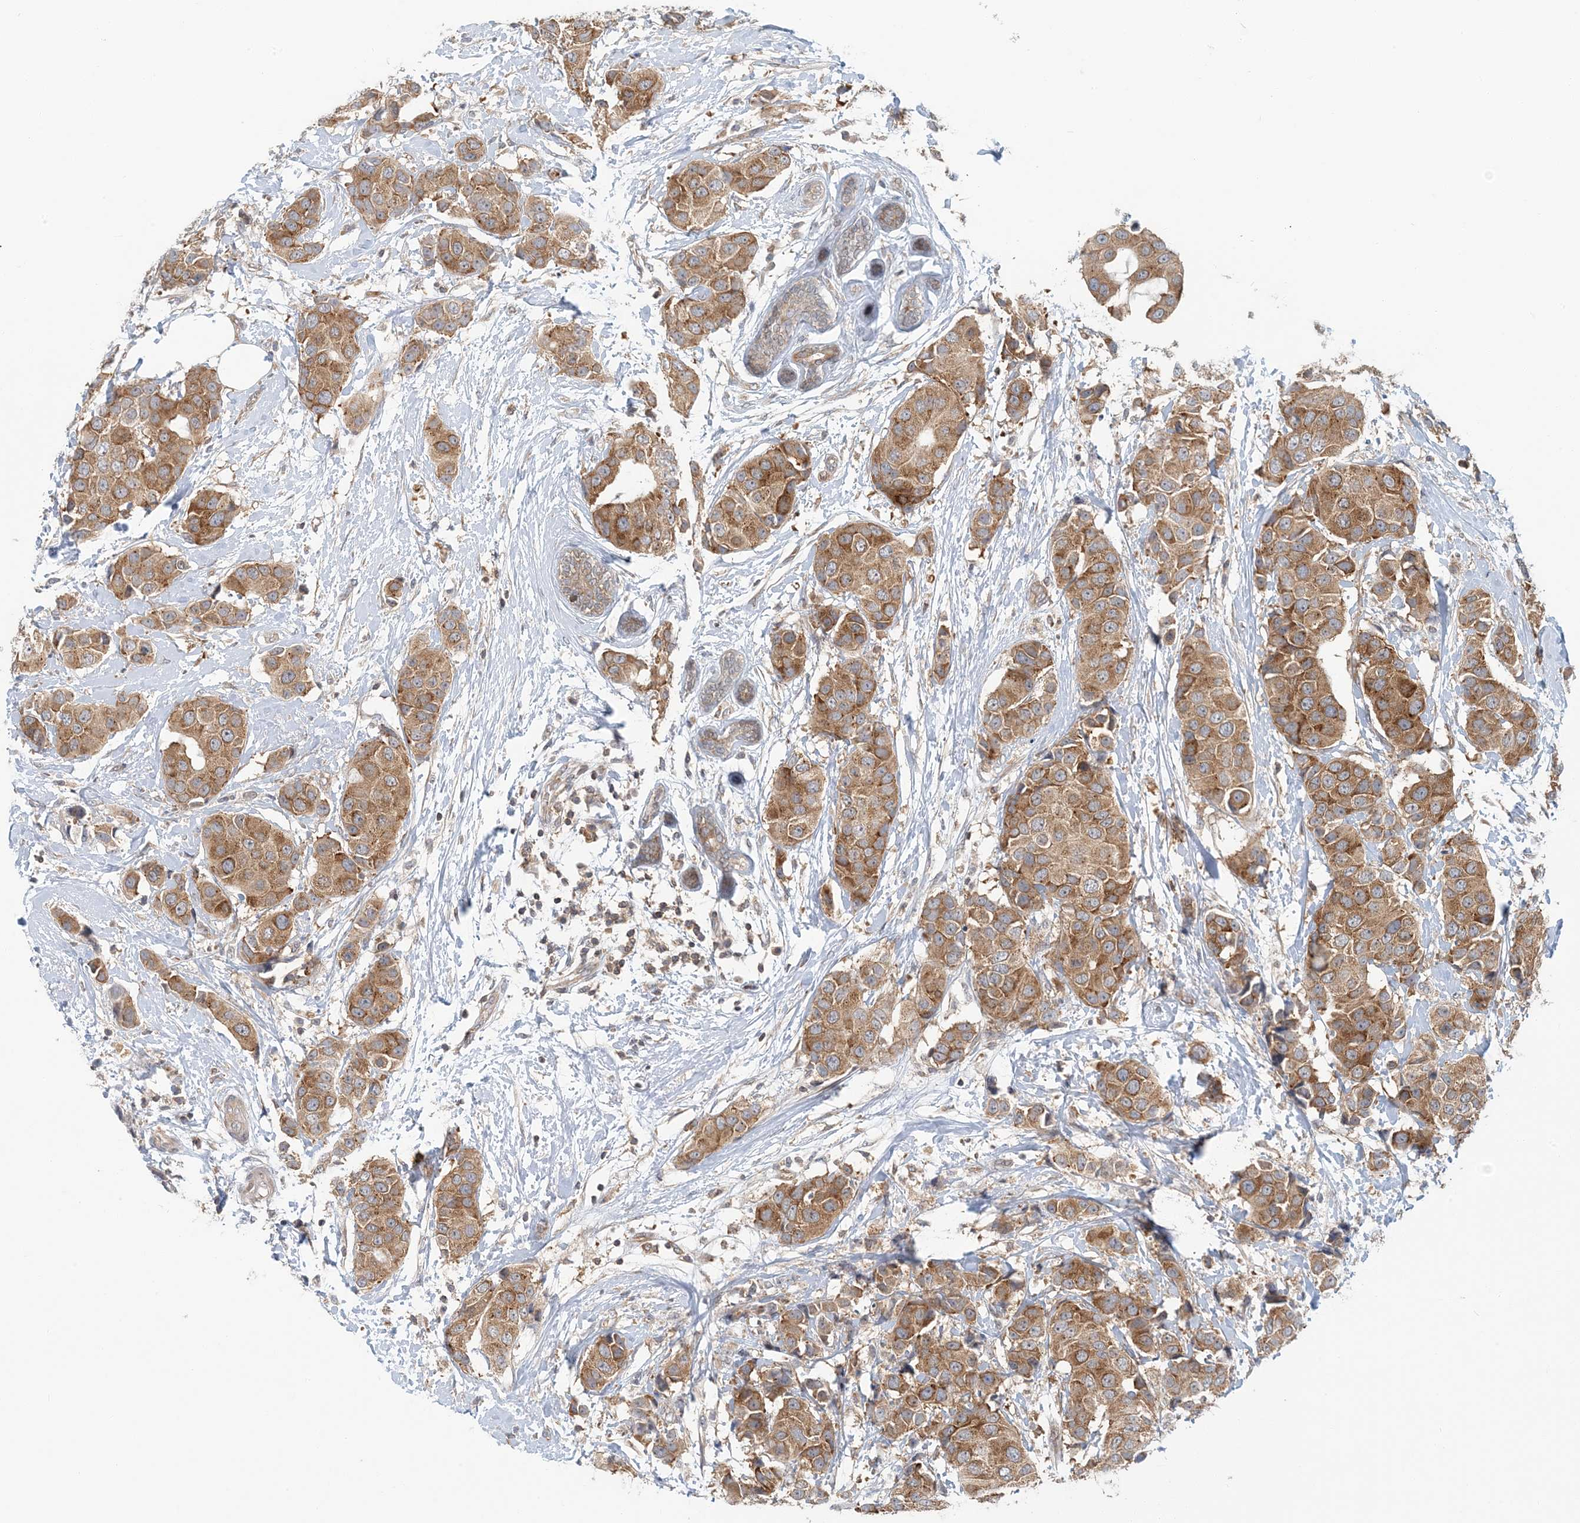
{"staining": {"intensity": "moderate", "quantity": ">75%", "location": "cytoplasmic/membranous"}, "tissue": "breast cancer", "cell_type": "Tumor cells", "image_type": "cancer", "snomed": [{"axis": "morphology", "description": "Normal tissue, NOS"}, {"axis": "morphology", "description": "Duct carcinoma"}, {"axis": "topography", "description": "Breast"}], "caption": "Protein expression analysis of human breast infiltrating ductal carcinoma reveals moderate cytoplasmic/membranous staining in about >75% of tumor cells.", "gene": "ATP13A2", "patient": {"sex": "female", "age": 39}}